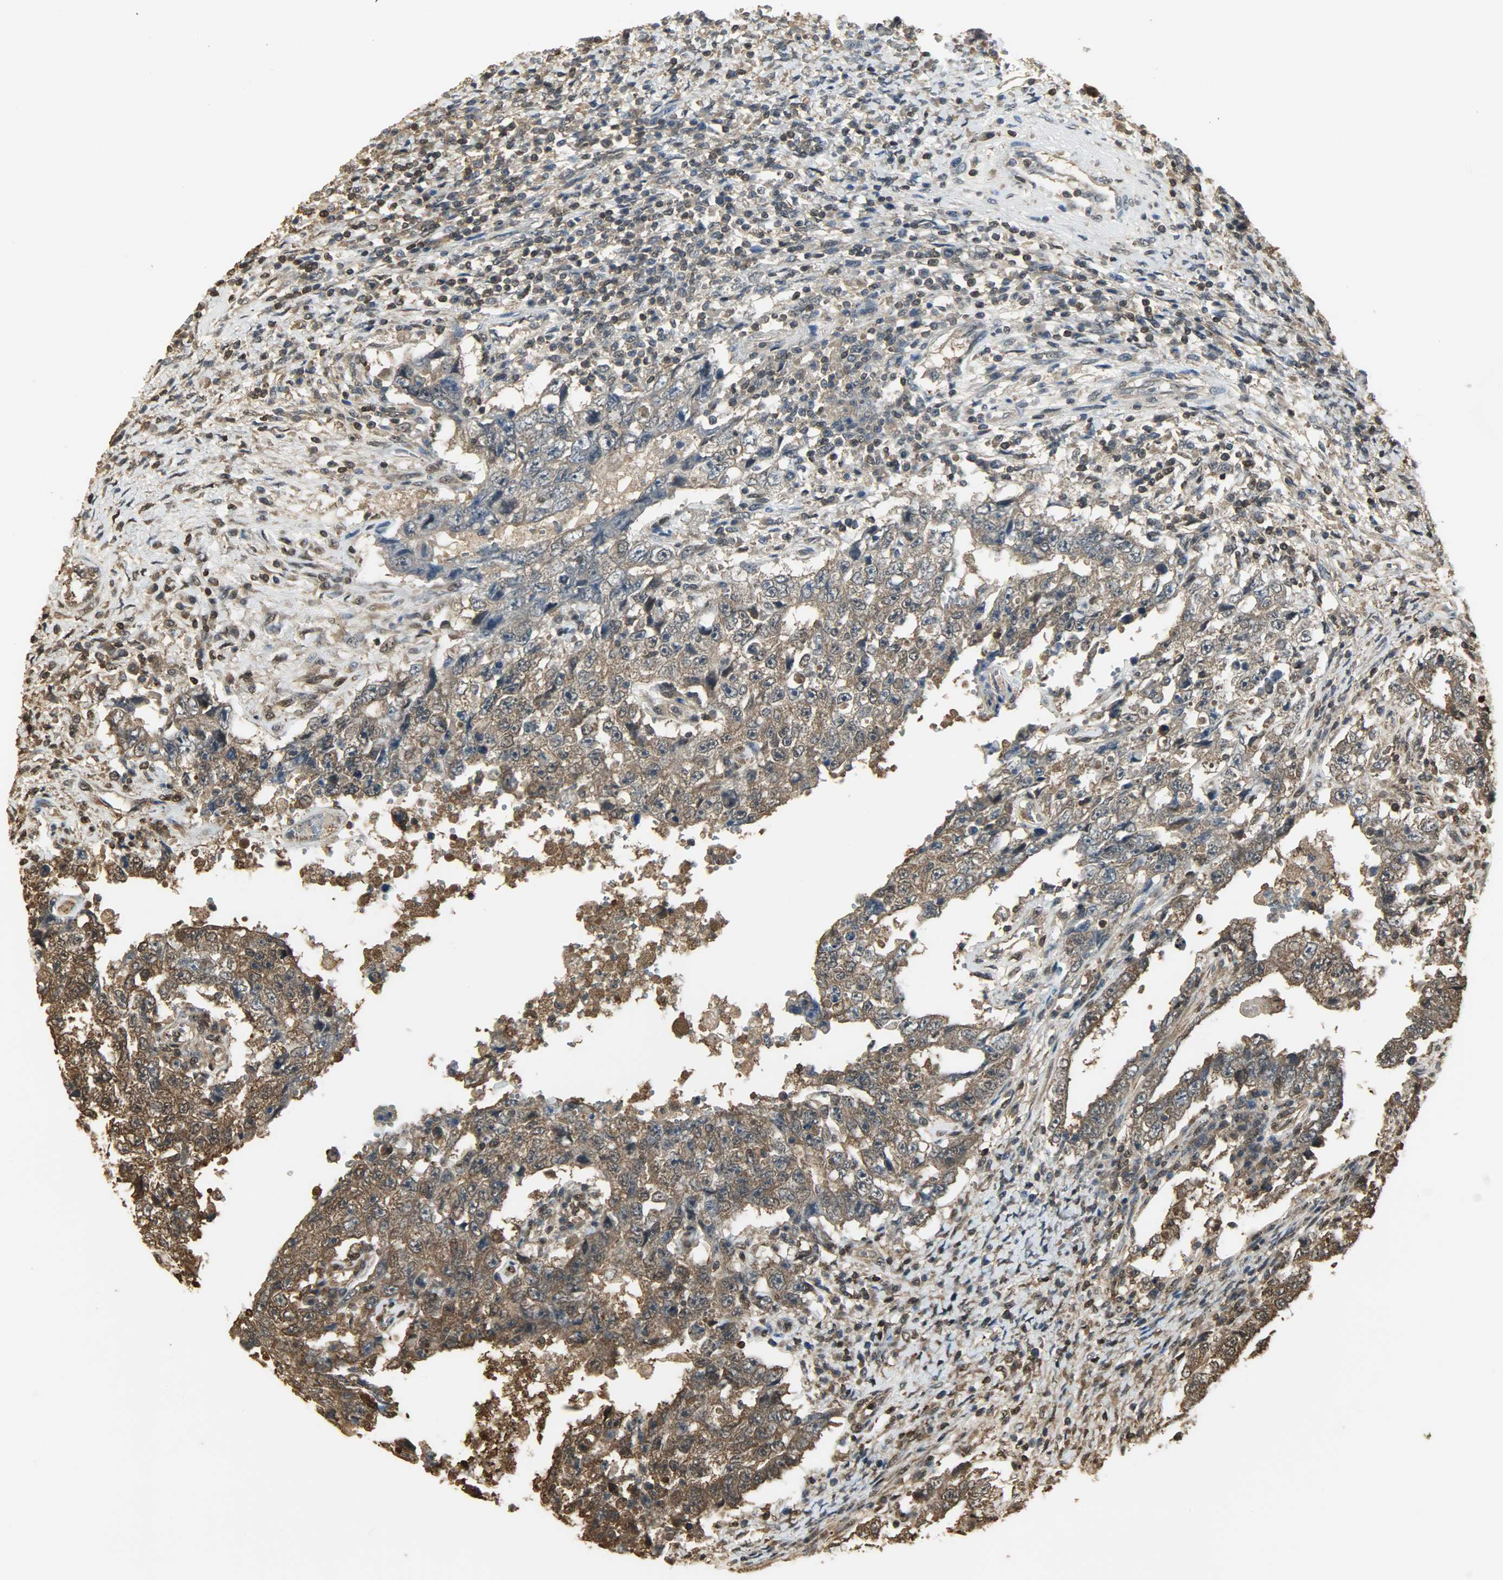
{"staining": {"intensity": "moderate", "quantity": ">75%", "location": "cytoplasmic/membranous"}, "tissue": "testis cancer", "cell_type": "Tumor cells", "image_type": "cancer", "snomed": [{"axis": "morphology", "description": "Carcinoma, Embryonal, NOS"}, {"axis": "topography", "description": "Testis"}], "caption": "A brown stain labels moderate cytoplasmic/membranous staining of a protein in testis cancer tumor cells.", "gene": "YWHAZ", "patient": {"sex": "male", "age": 26}}